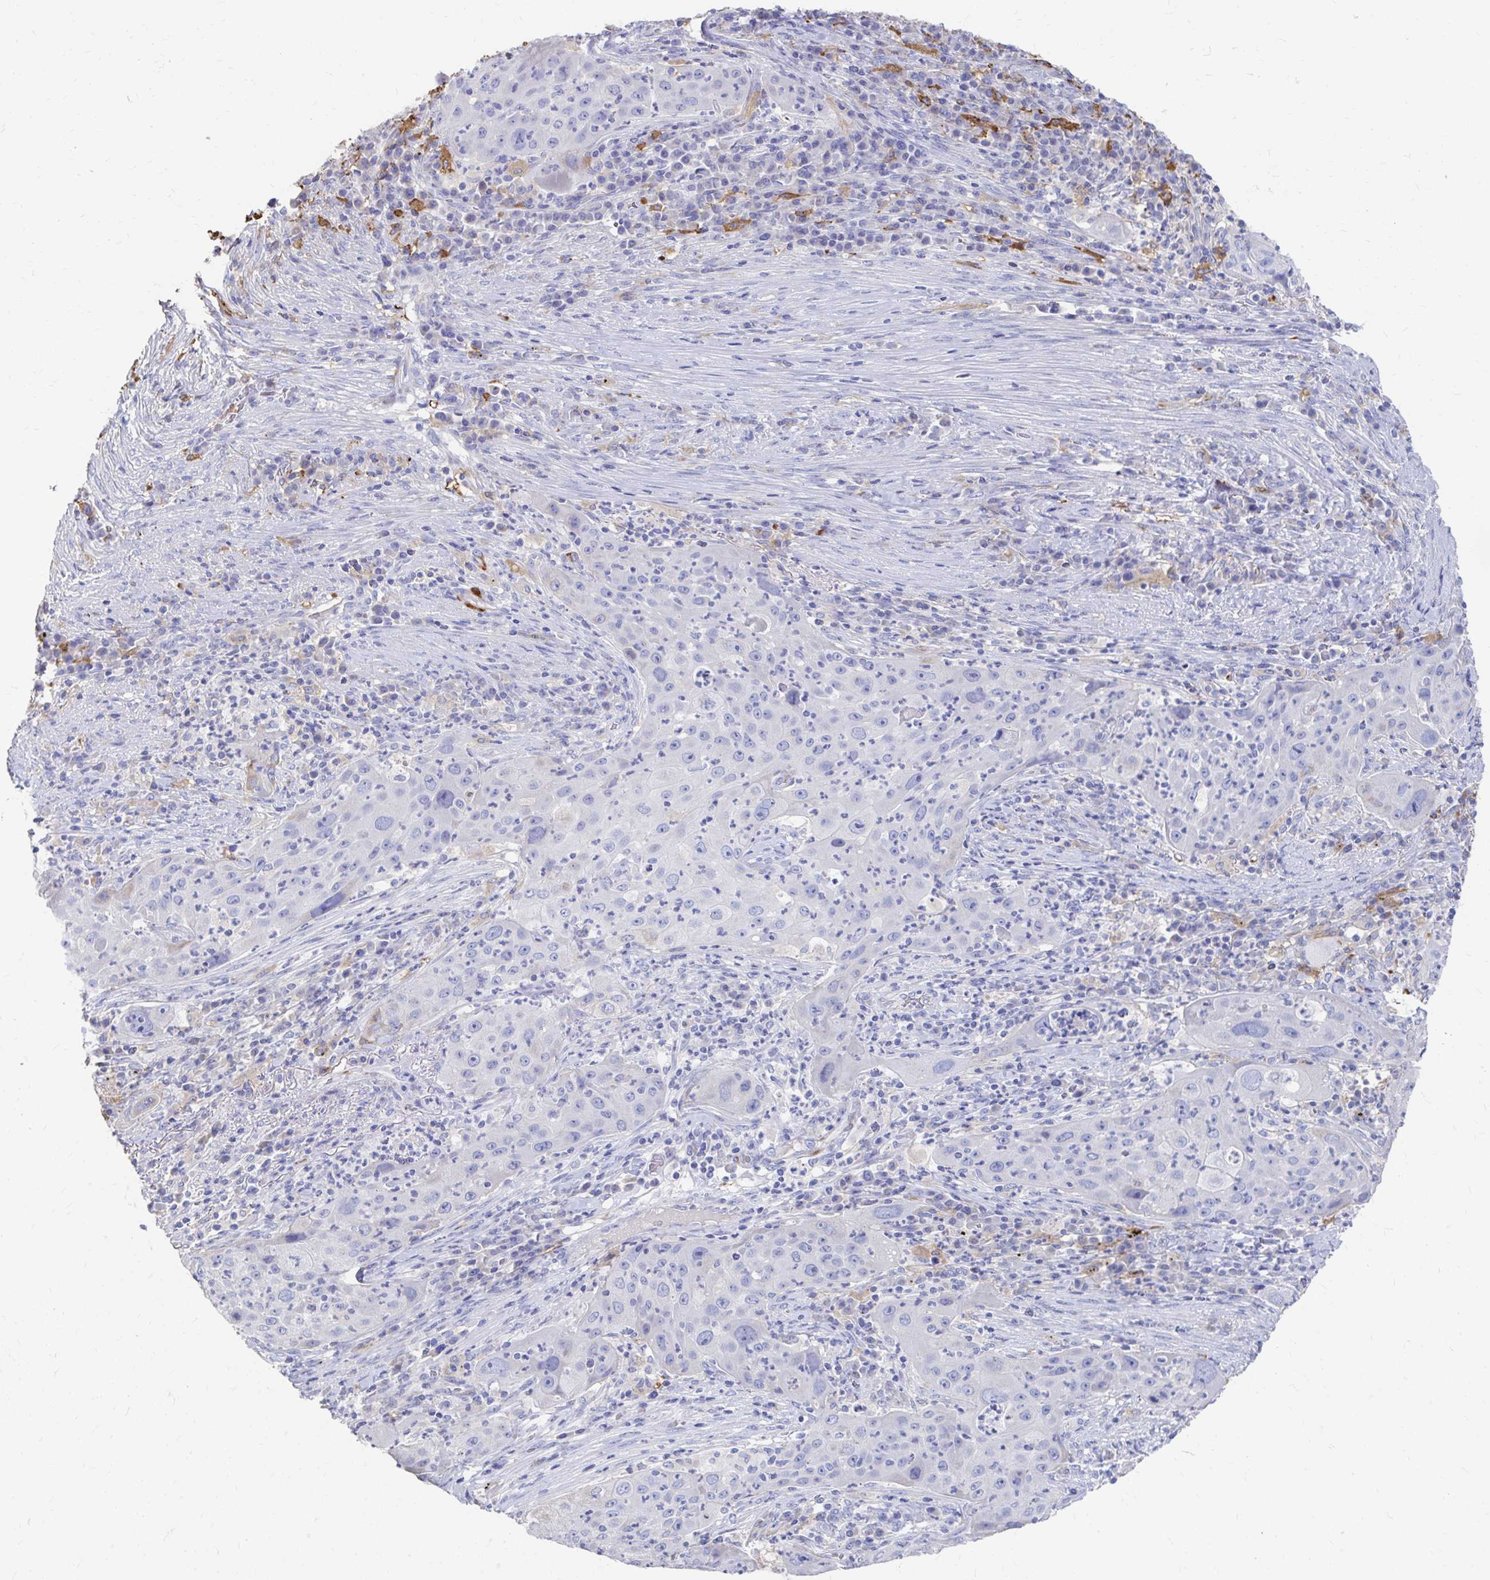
{"staining": {"intensity": "negative", "quantity": "none", "location": "none"}, "tissue": "lung cancer", "cell_type": "Tumor cells", "image_type": "cancer", "snomed": [{"axis": "morphology", "description": "Squamous cell carcinoma, NOS"}, {"axis": "topography", "description": "Lung"}], "caption": "Tumor cells are negative for brown protein staining in lung cancer (squamous cell carcinoma).", "gene": "LAMC3", "patient": {"sex": "female", "age": 59}}